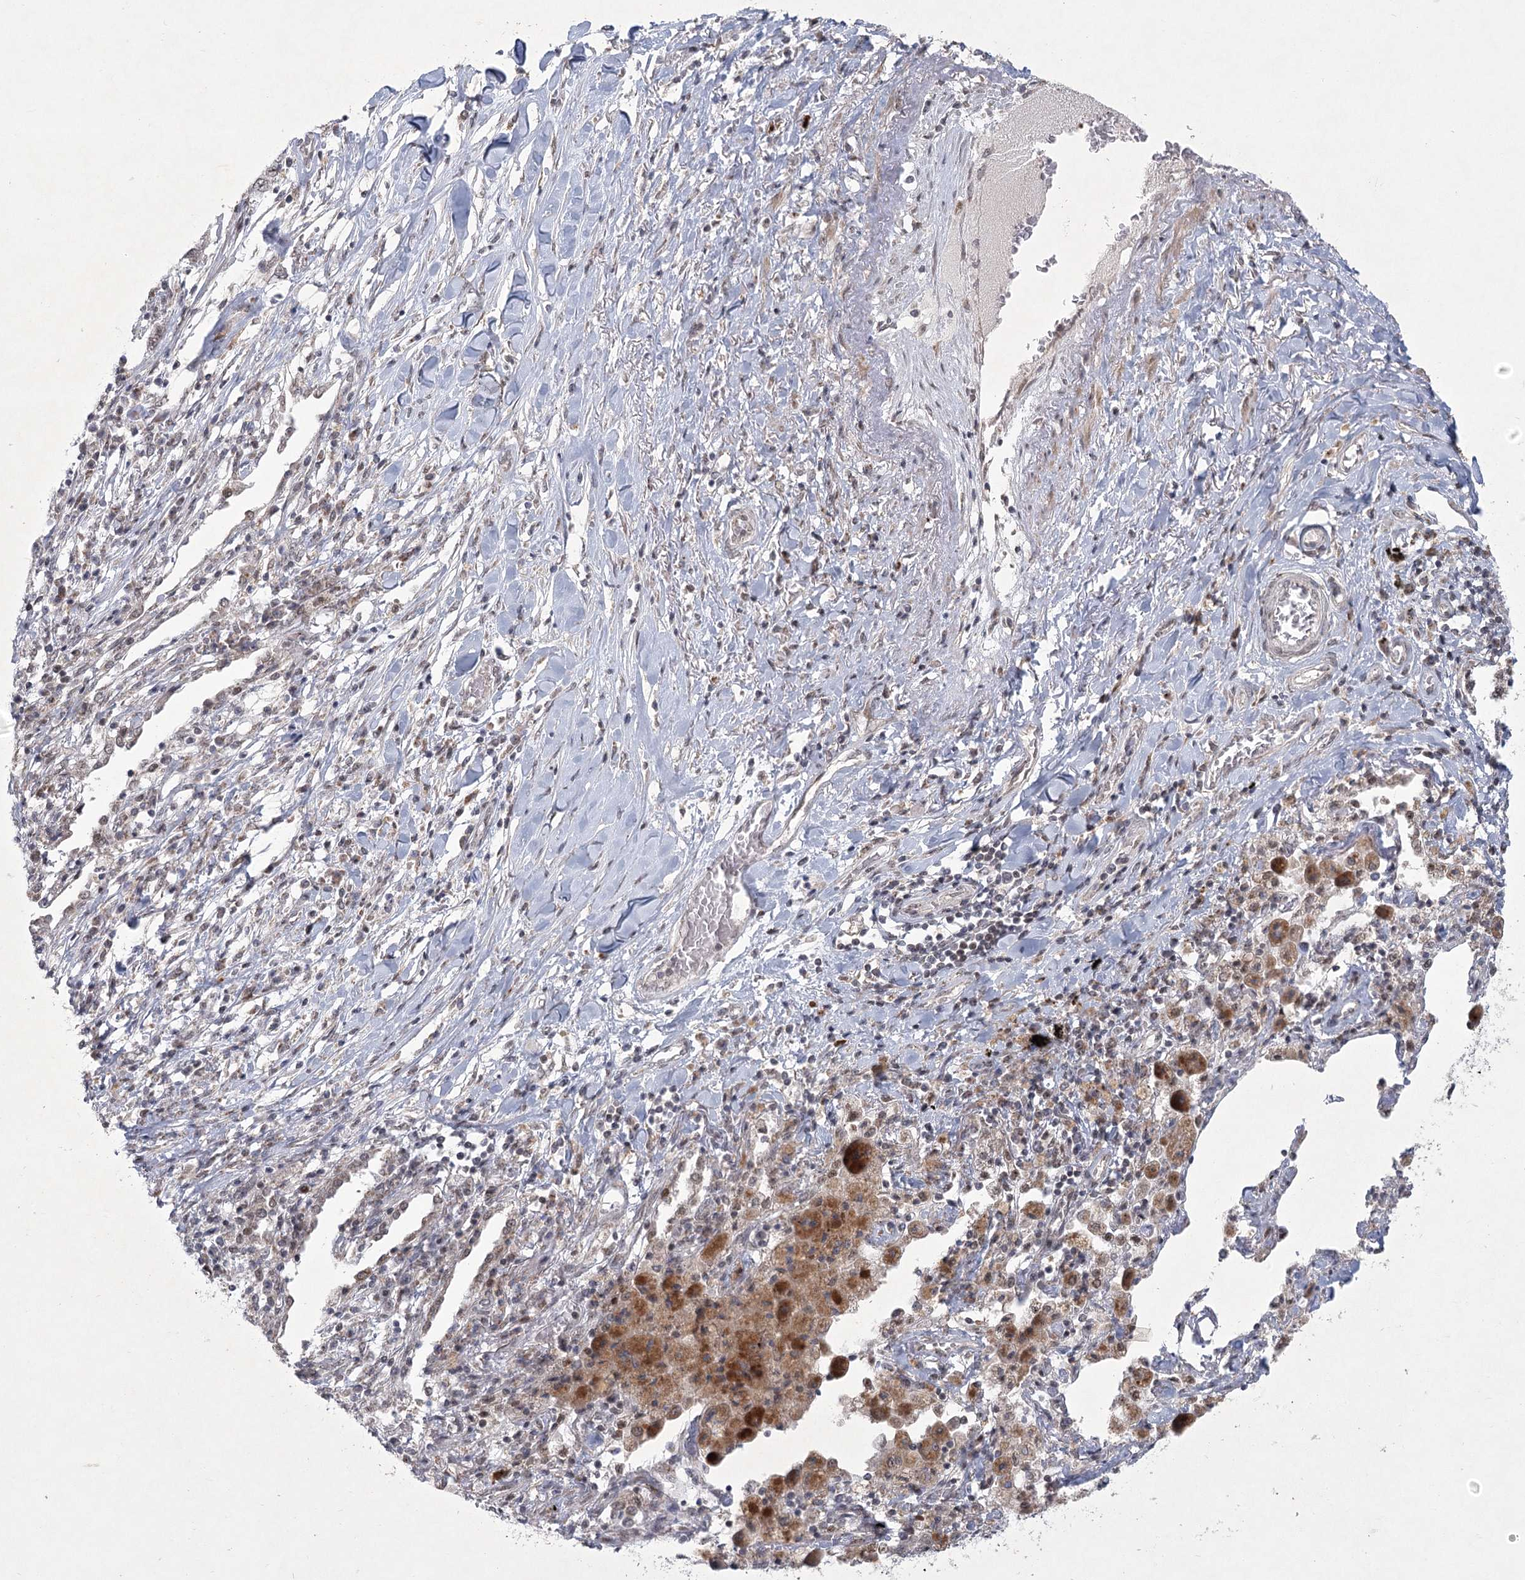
{"staining": {"intensity": "weak", "quantity": ">75%", "location": "nuclear"}, "tissue": "lung cancer", "cell_type": "Tumor cells", "image_type": "cancer", "snomed": [{"axis": "morphology", "description": "Adenocarcinoma, NOS"}, {"axis": "topography", "description": "Lung"}], "caption": "Protein staining by immunohistochemistry exhibits weak nuclear expression in approximately >75% of tumor cells in adenocarcinoma (lung).", "gene": "CIB4", "patient": {"sex": "female", "age": 51}}